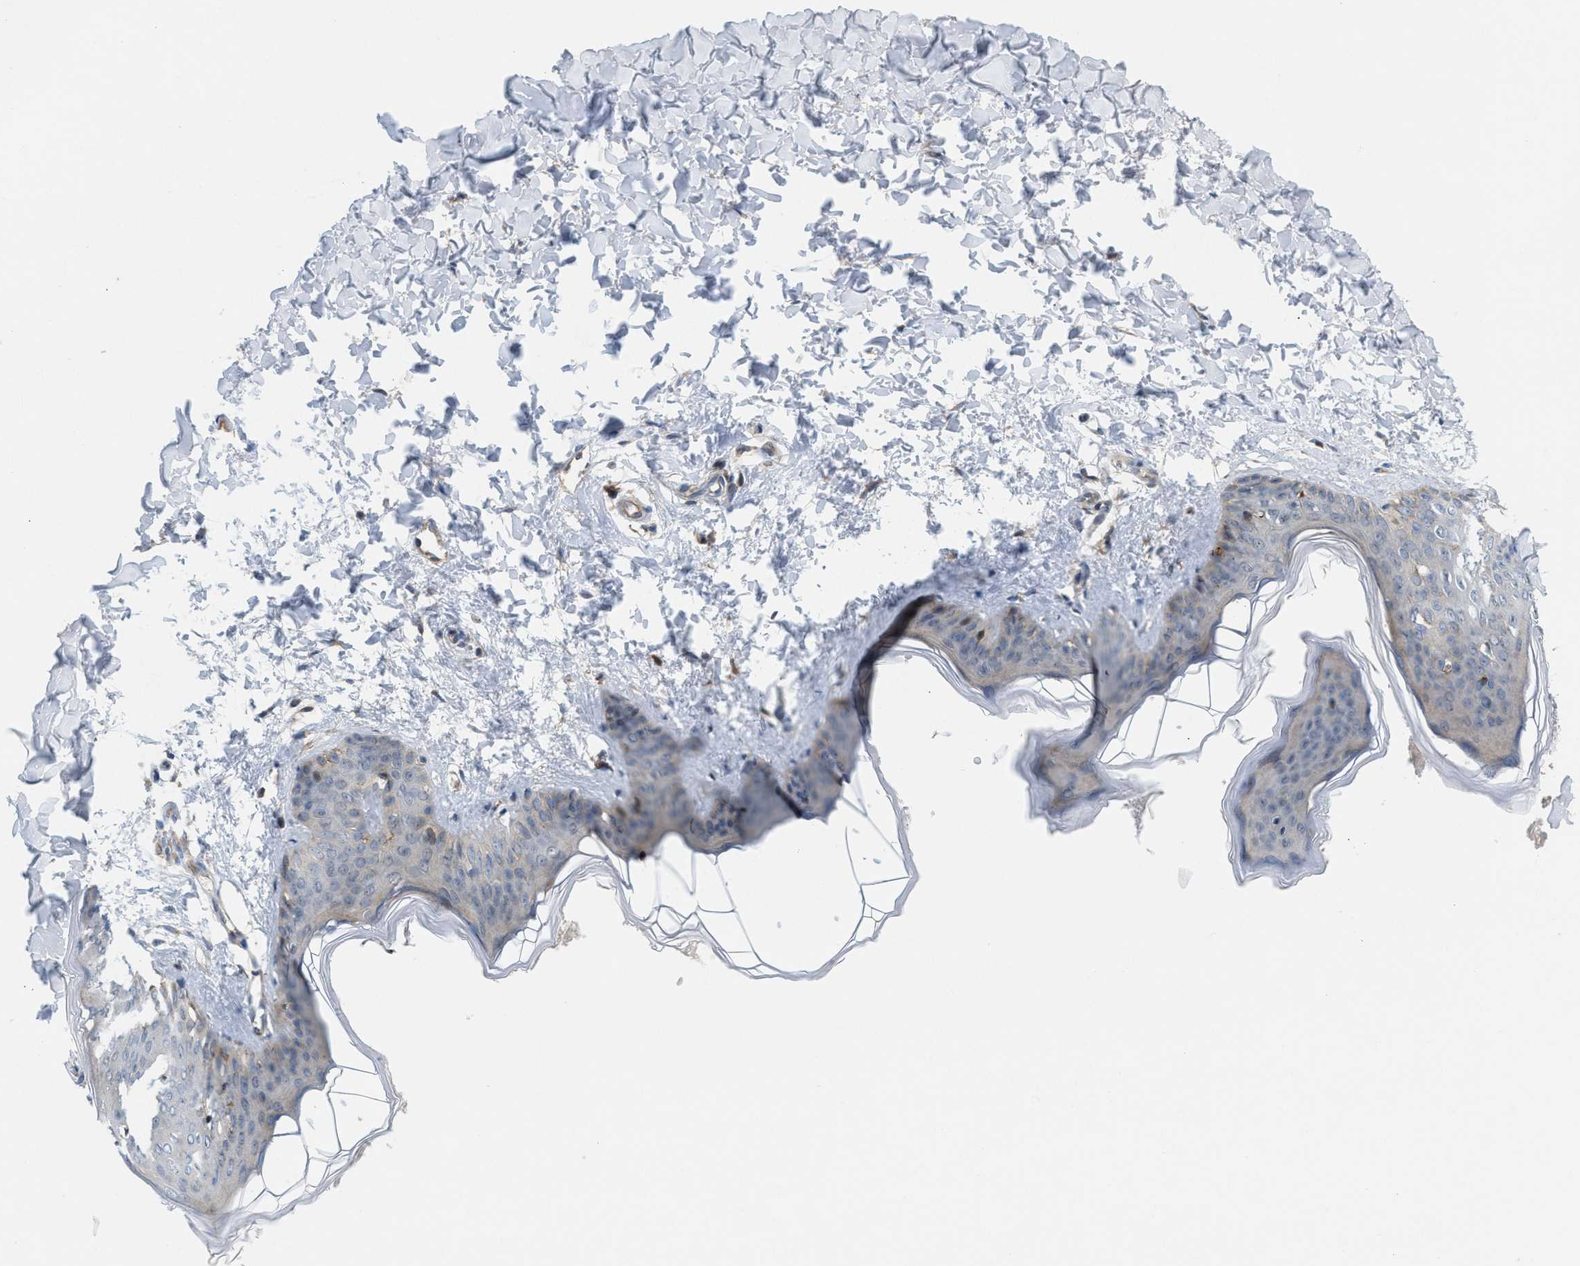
{"staining": {"intensity": "negative", "quantity": "none", "location": "none"}, "tissue": "skin", "cell_type": "Fibroblasts", "image_type": "normal", "snomed": [{"axis": "morphology", "description": "Normal tissue, NOS"}, {"axis": "topography", "description": "Skin"}], "caption": "Skin stained for a protein using immunohistochemistry exhibits no staining fibroblasts.", "gene": "CYB5D1", "patient": {"sex": "female", "age": 17}}